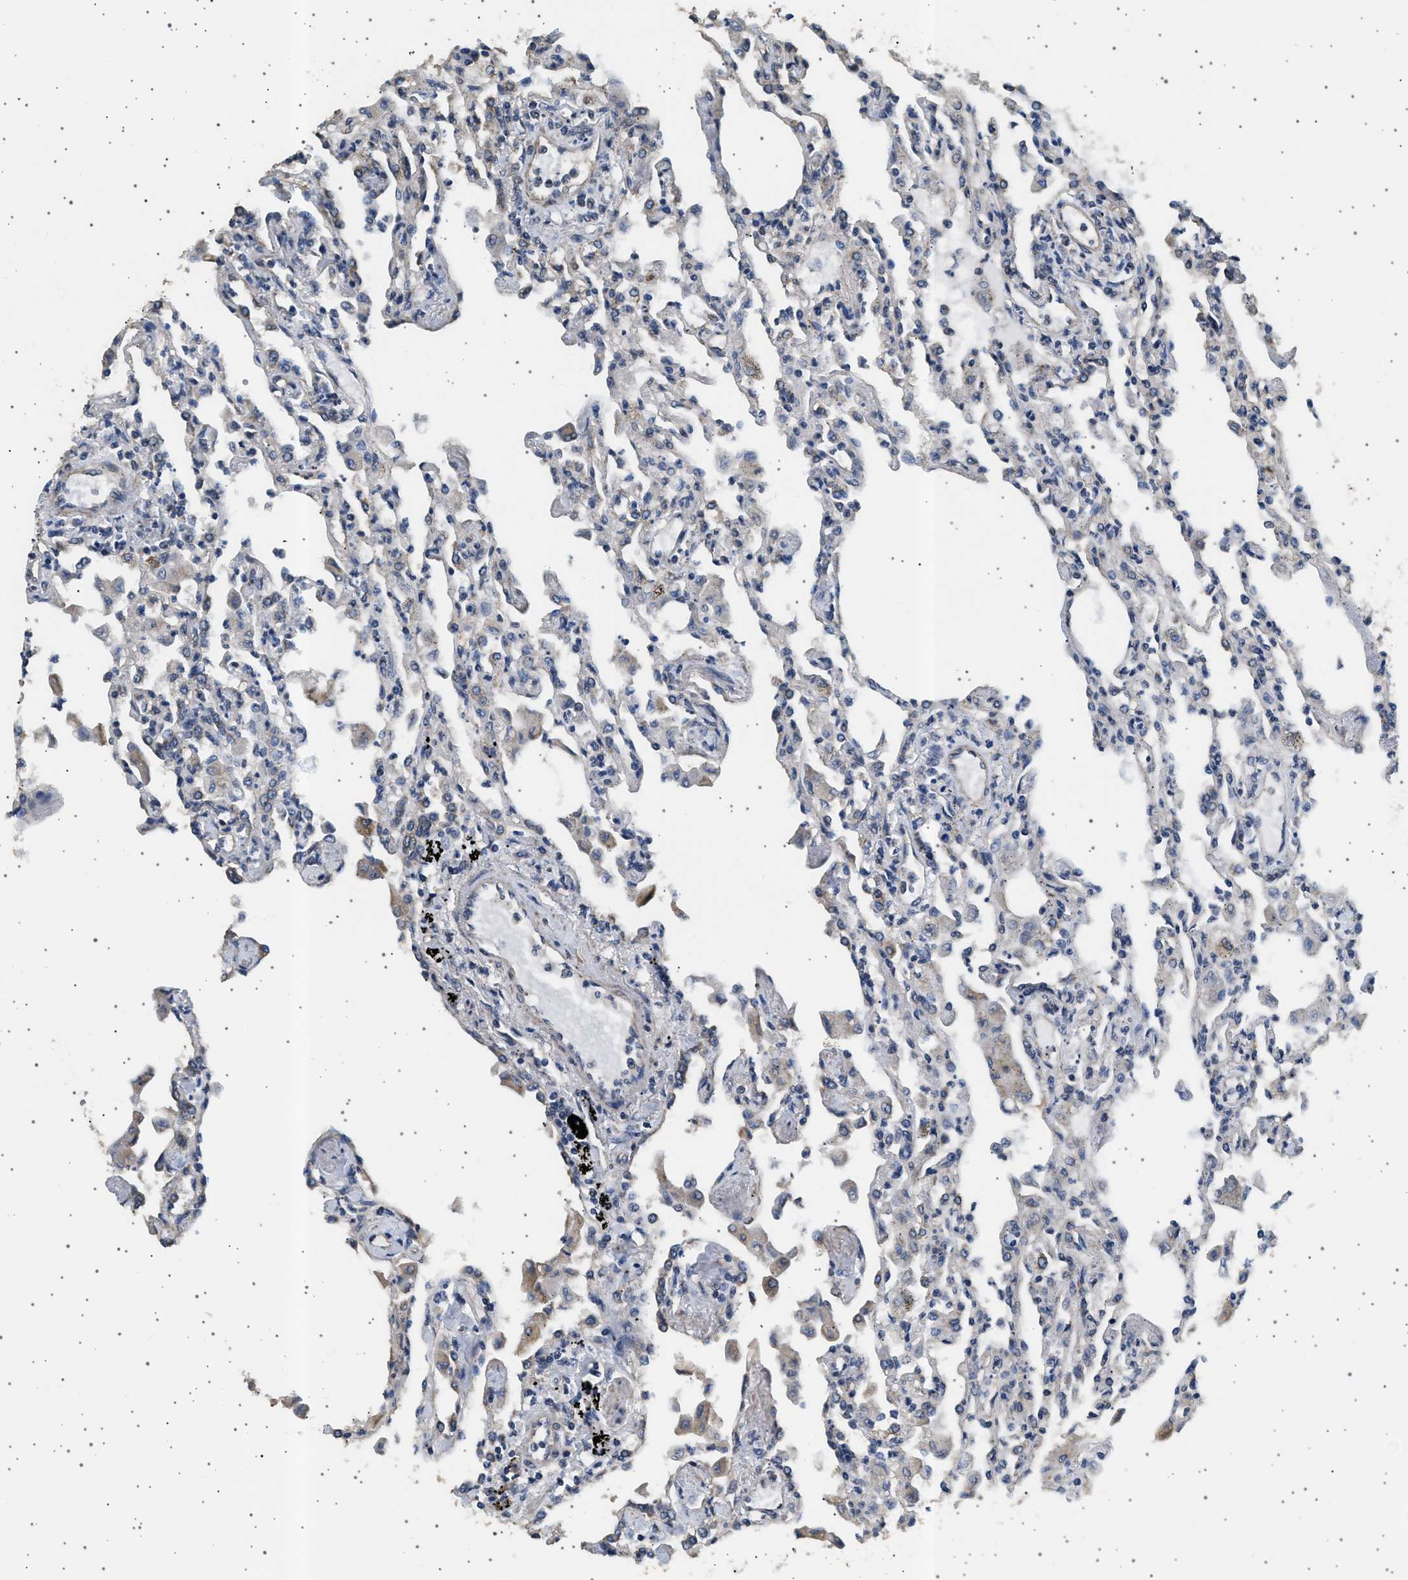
{"staining": {"intensity": "negative", "quantity": "none", "location": "none"}, "tissue": "lung", "cell_type": "Alveolar cells", "image_type": "normal", "snomed": [{"axis": "morphology", "description": "Normal tissue, NOS"}, {"axis": "topography", "description": "Bronchus"}, {"axis": "topography", "description": "Lung"}], "caption": "This is a micrograph of immunohistochemistry staining of benign lung, which shows no positivity in alveolar cells.", "gene": "KCNA4", "patient": {"sex": "female", "age": 49}}